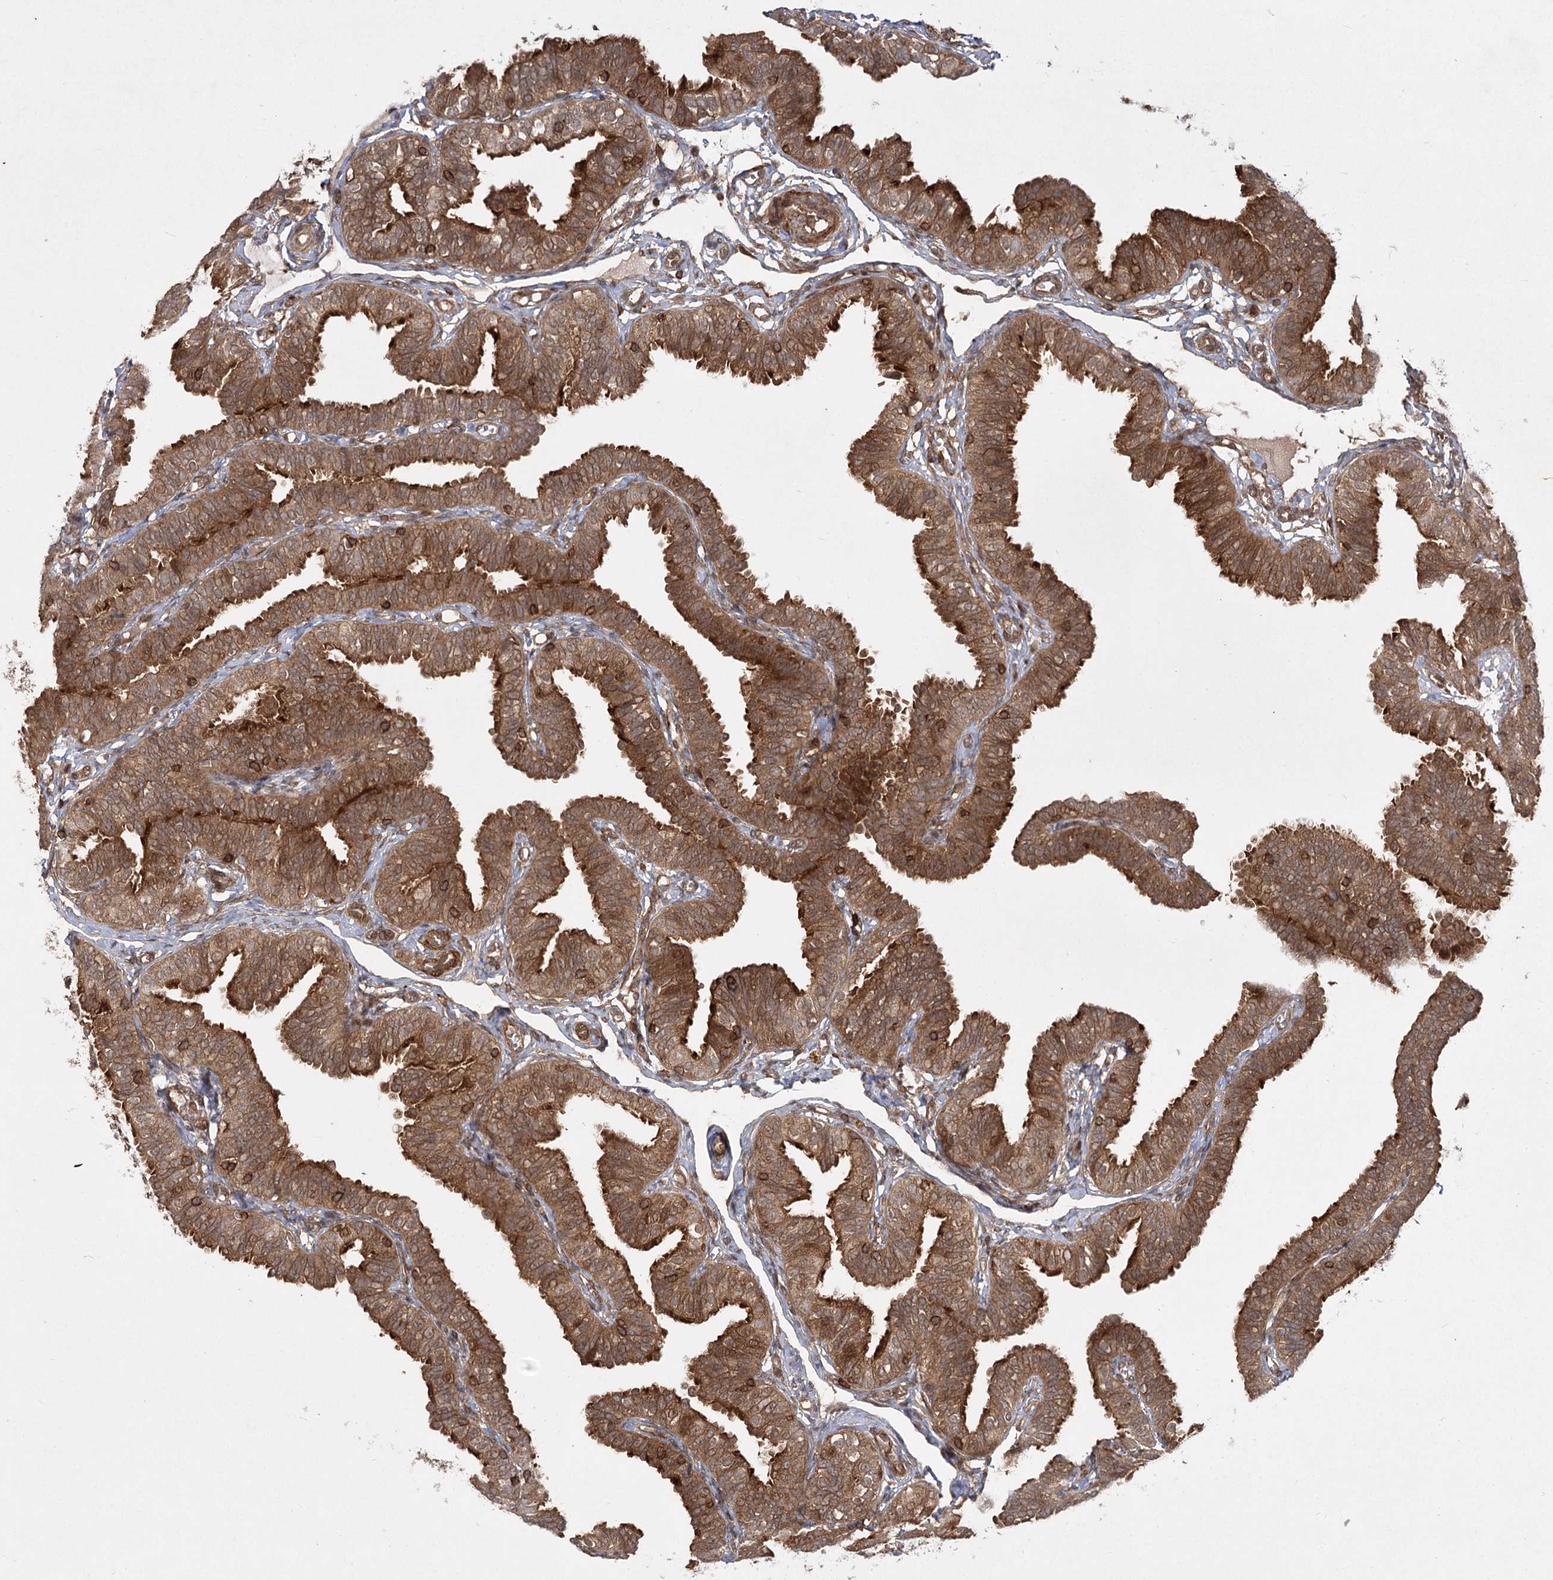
{"staining": {"intensity": "strong", "quantity": ">75%", "location": "cytoplasmic/membranous"}, "tissue": "fallopian tube", "cell_type": "Glandular cells", "image_type": "normal", "snomed": [{"axis": "morphology", "description": "Normal tissue, NOS"}, {"axis": "topography", "description": "Fallopian tube"}], "caption": "Human fallopian tube stained for a protein (brown) displays strong cytoplasmic/membranous positive expression in approximately >75% of glandular cells.", "gene": "MDFIC", "patient": {"sex": "female", "age": 35}}